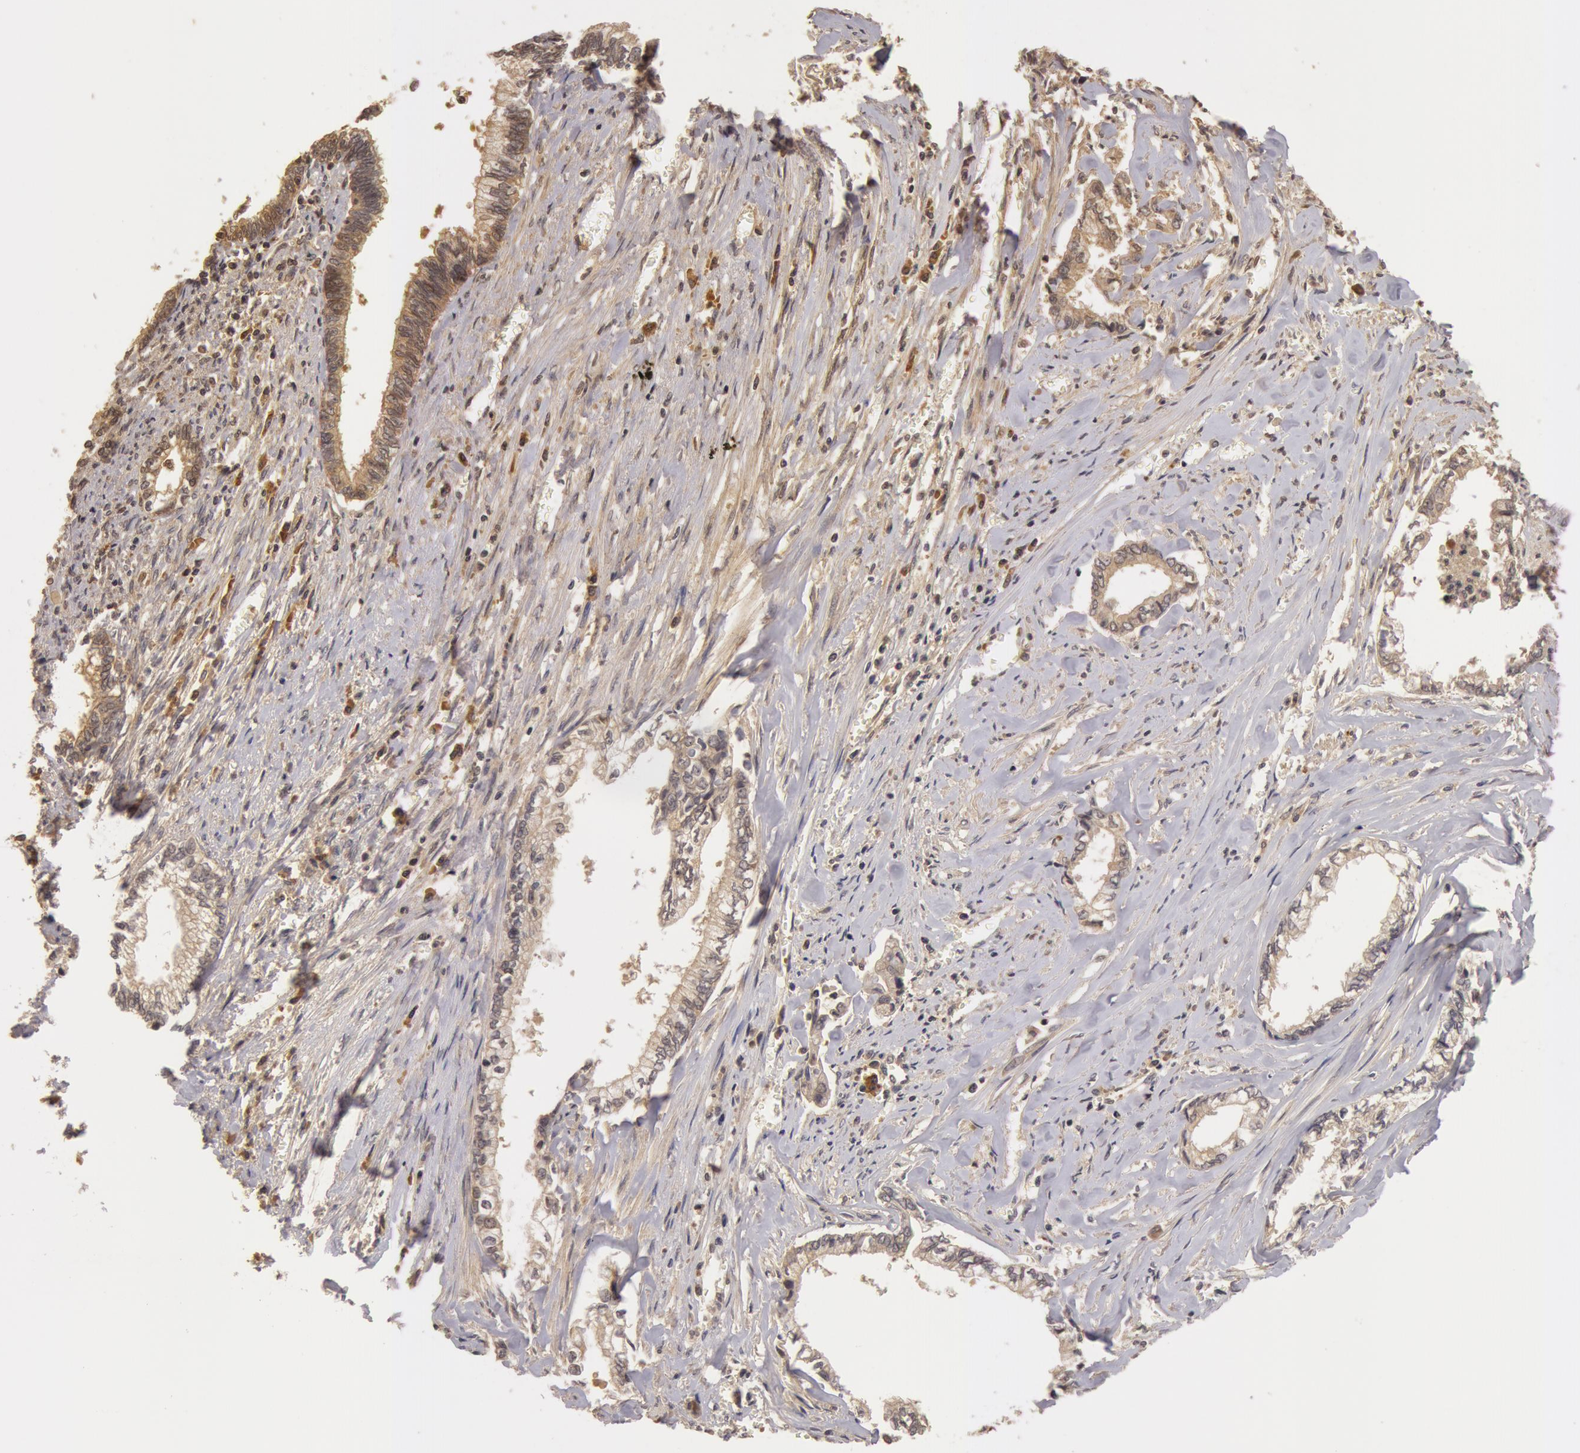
{"staining": {"intensity": "moderate", "quantity": ">75%", "location": "cytoplasmic/membranous"}, "tissue": "liver cancer", "cell_type": "Tumor cells", "image_type": "cancer", "snomed": [{"axis": "morphology", "description": "Cholangiocarcinoma"}, {"axis": "topography", "description": "Liver"}], "caption": "Protein staining of liver cholangiocarcinoma tissue reveals moderate cytoplasmic/membranous positivity in approximately >75% of tumor cells.", "gene": "BCHE", "patient": {"sex": "male", "age": 57}}